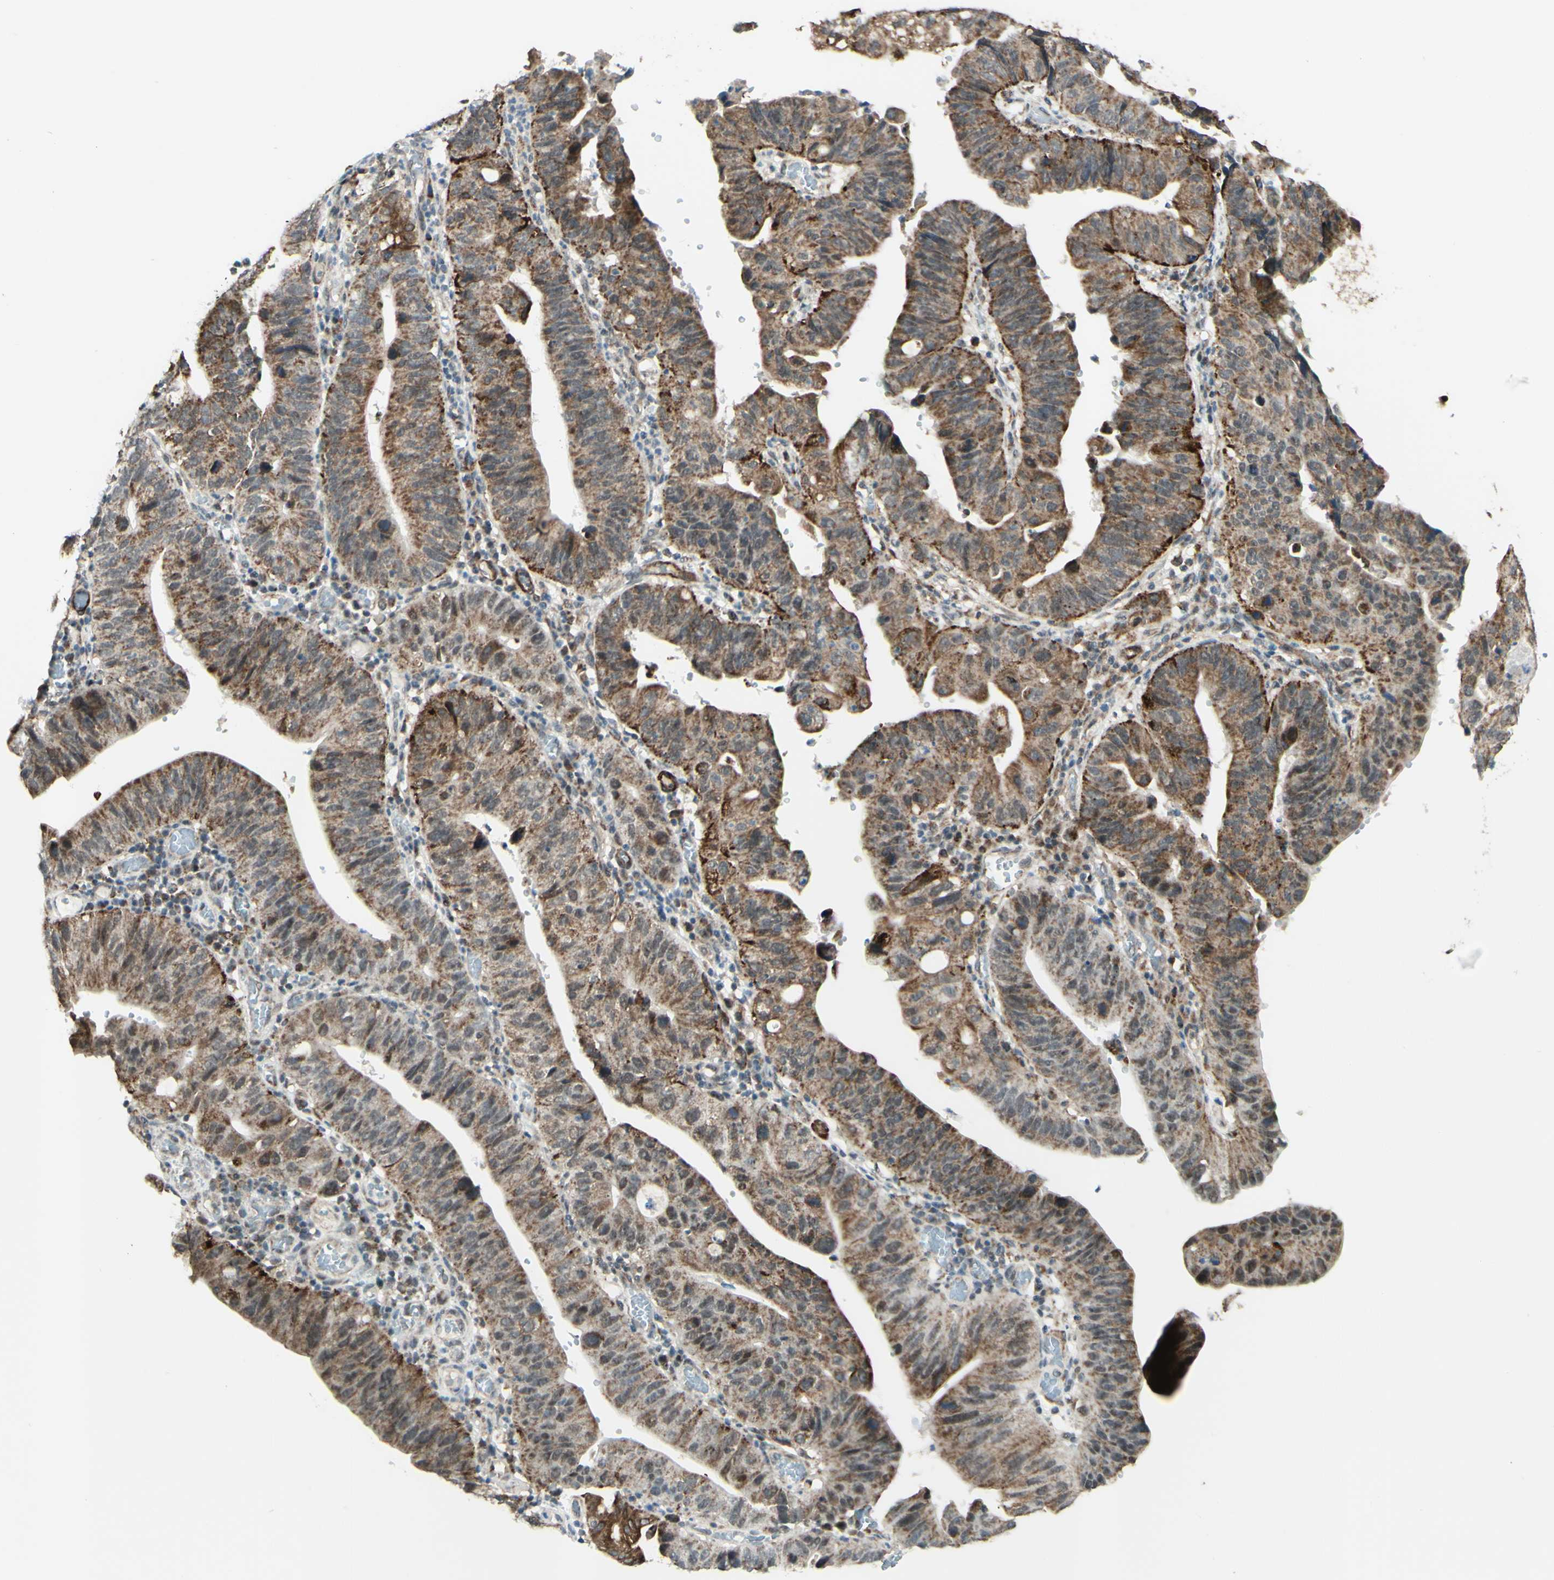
{"staining": {"intensity": "moderate", "quantity": ">75%", "location": "cytoplasmic/membranous"}, "tissue": "stomach cancer", "cell_type": "Tumor cells", "image_type": "cancer", "snomed": [{"axis": "morphology", "description": "Adenocarcinoma, NOS"}, {"axis": "topography", "description": "Stomach"}], "caption": "Brown immunohistochemical staining in stomach cancer (adenocarcinoma) displays moderate cytoplasmic/membranous expression in about >75% of tumor cells. (IHC, brightfield microscopy, high magnification).", "gene": "DHRS3", "patient": {"sex": "male", "age": 59}}